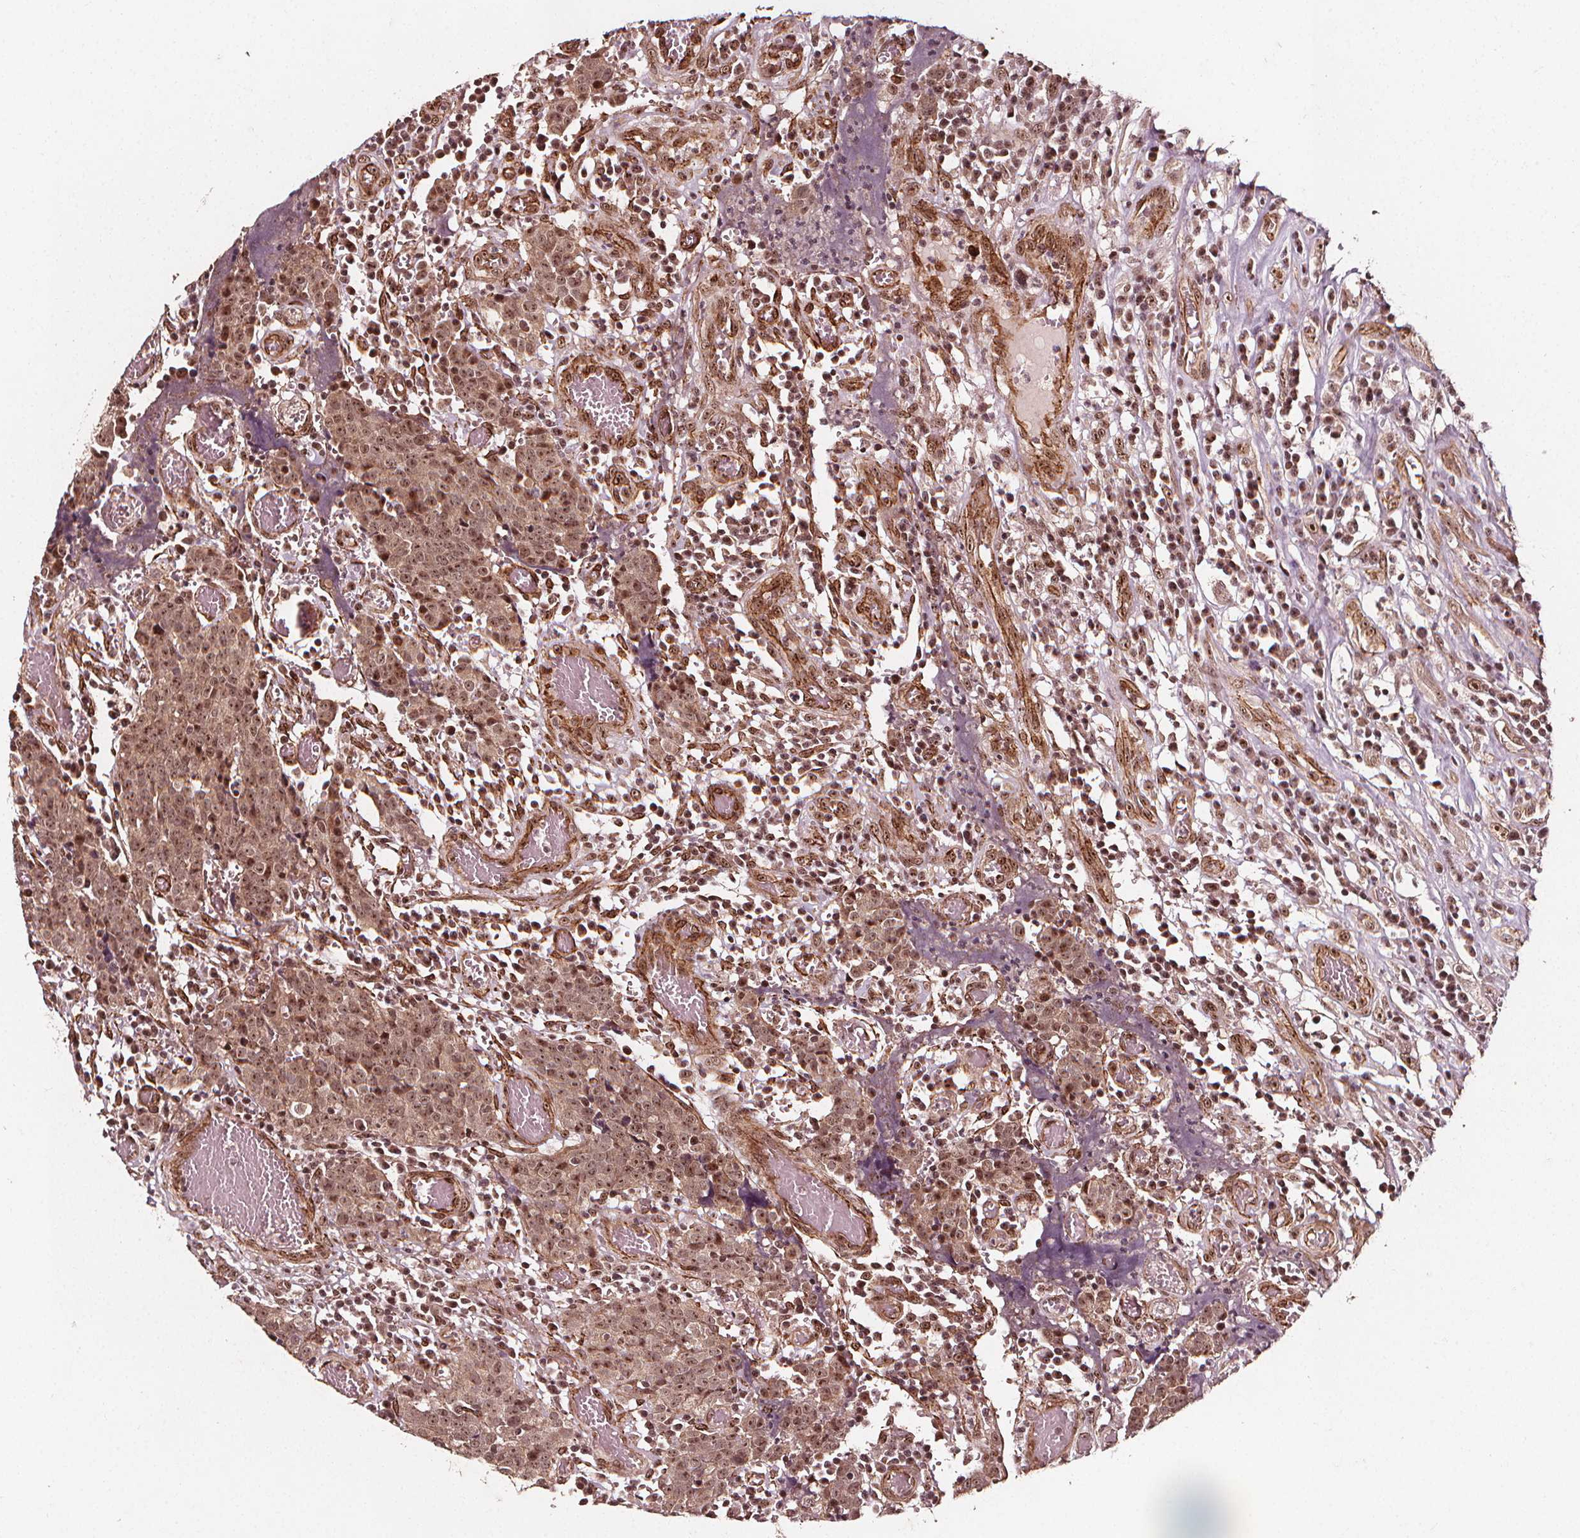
{"staining": {"intensity": "moderate", "quantity": ">75%", "location": "nuclear"}, "tissue": "prostate cancer", "cell_type": "Tumor cells", "image_type": "cancer", "snomed": [{"axis": "morphology", "description": "Adenocarcinoma, High grade"}, {"axis": "topography", "description": "Prostate and seminal vesicle, NOS"}], "caption": "The histopathology image displays a brown stain indicating the presence of a protein in the nuclear of tumor cells in prostate cancer (adenocarcinoma (high-grade)).", "gene": "EXOSC9", "patient": {"sex": "male", "age": 60}}